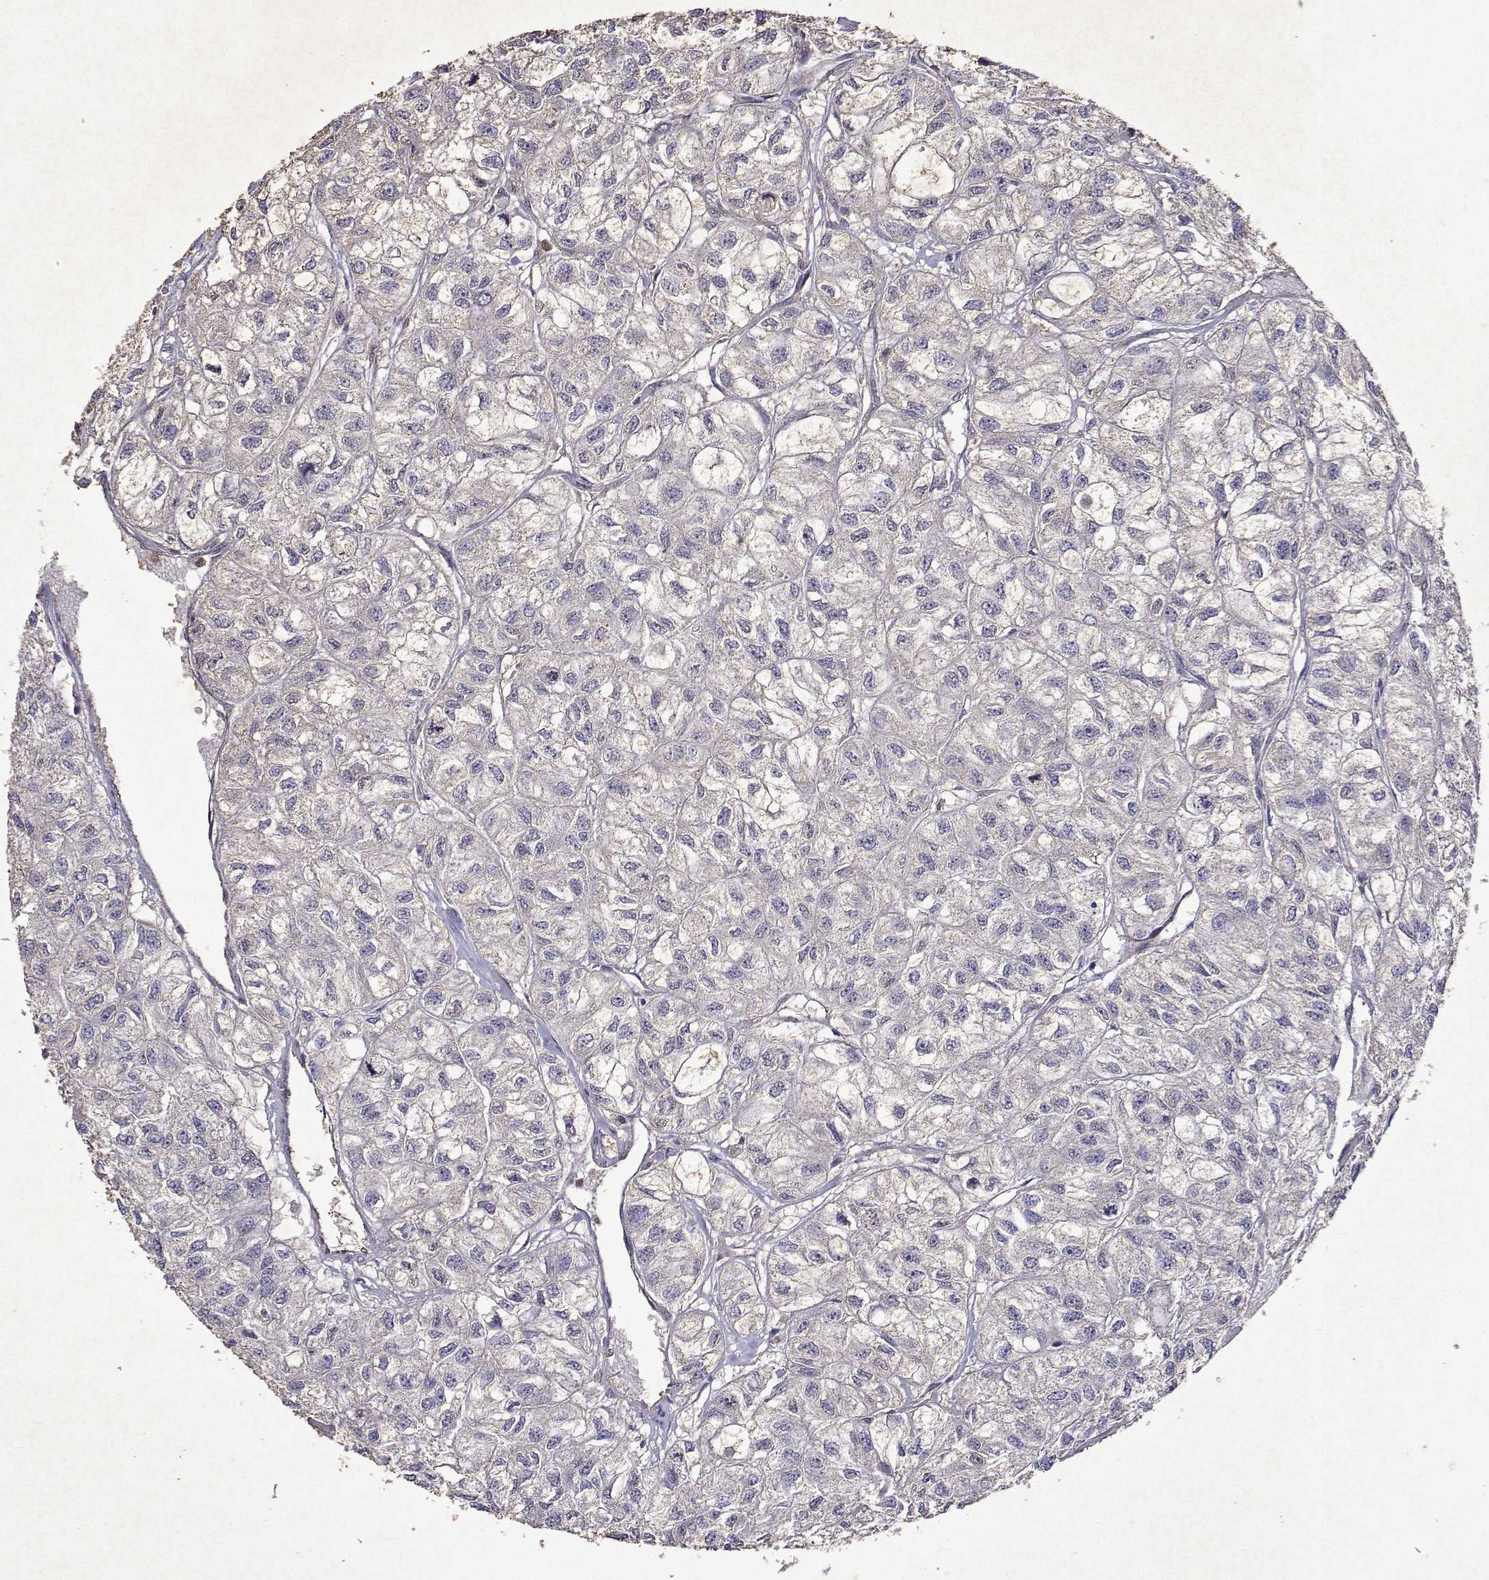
{"staining": {"intensity": "negative", "quantity": "none", "location": "none"}, "tissue": "renal cancer", "cell_type": "Tumor cells", "image_type": "cancer", "snomed": [{"axis": "morphology", "description": "Adenocarcinoma, NOS"}, {"axis": "topography", "description": "Kidney"}], "caption": "This is an IHC photomicrograph of human adenocarcinoma (renal). There is no positivity in tumor cells.", "gene": "APAF1", "patient": {"sex": "male", "age": 56}}